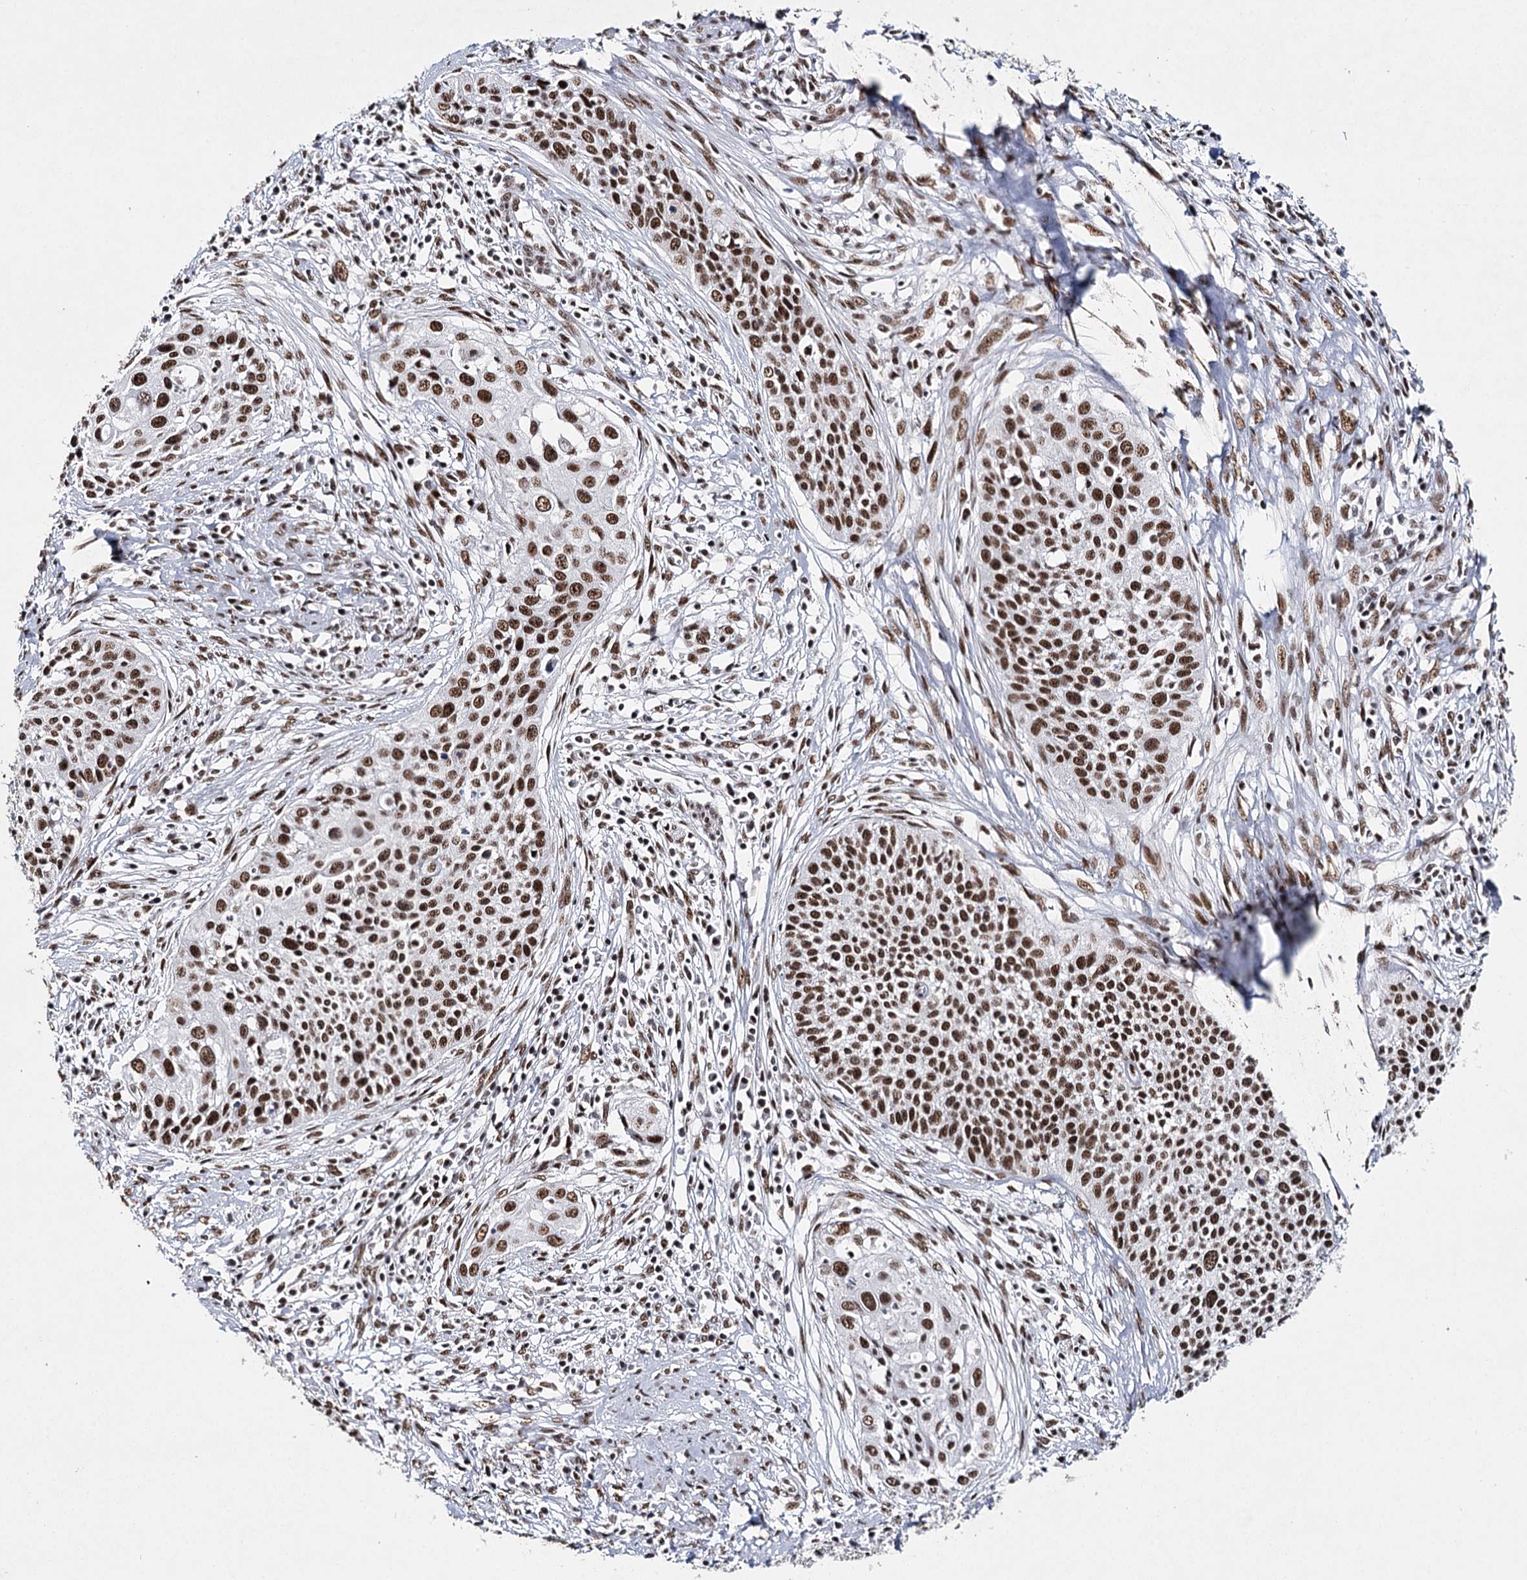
{"staining": {"intensity": "moderate", "quantity": ">75%", "location": "nuclear"}, "tissue": "cervical cancer", "cell_type": "Tumor cells", "image_type": "cancer", "snomed": [{"axis": "morphology", "description": "Squamous cell carcinoma, NOS"}, {"axis": "topography", "description": "Cervix"}], "caption": "IHC (DAB) staining of human squamous cell carcinoma (cervical) exhibits moderate nuclear protein expression in about >75% of tumor cells.", "gene": "SCAF8", "patient": {"sex": "female", "age": 34}}